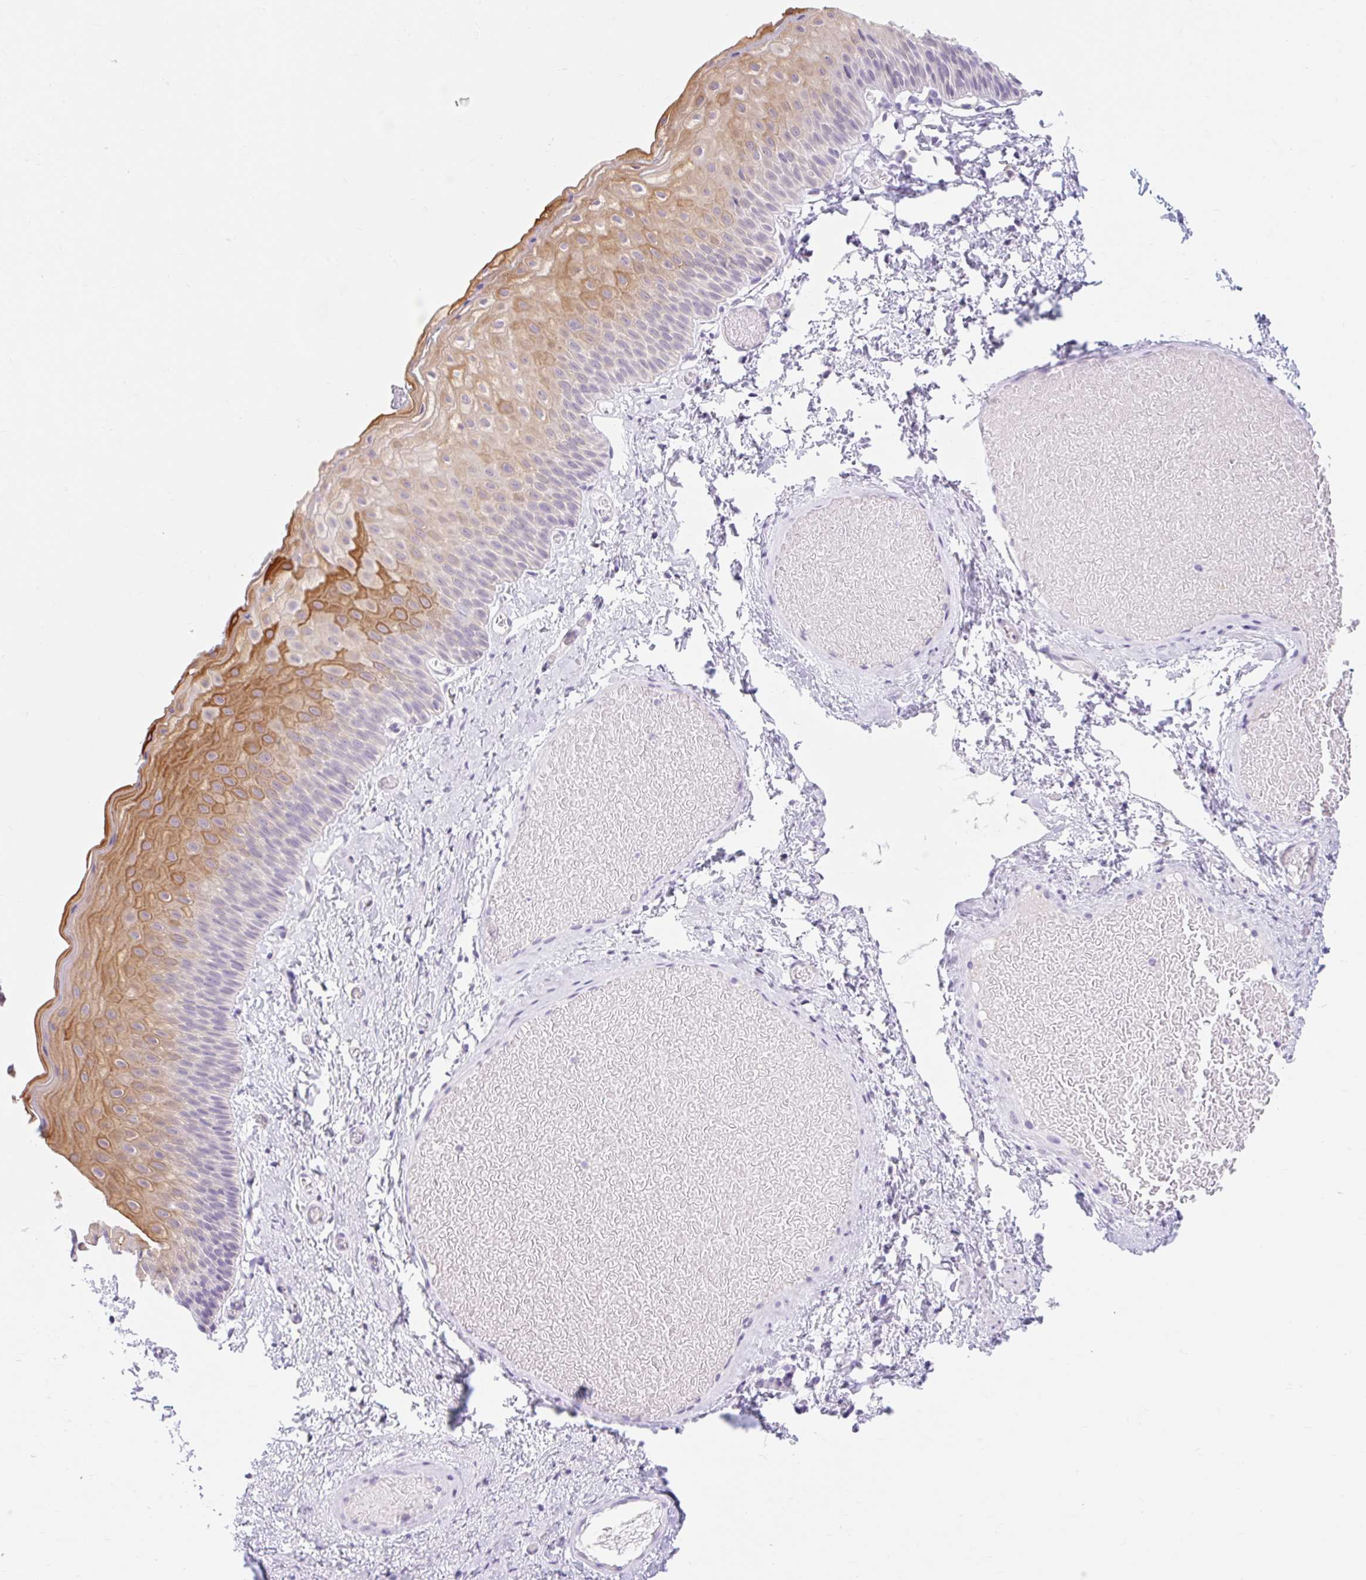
{"staining": {"intensity": "moderate", "quantity": "<25%", "location": "cytoplasmic/membranous"}, "tissue": "skin", "cell_type": "Epidermal cells", "image_type": "normal", "snomed": [{"axis": "morphology", "description": "Normal tissue, NOS"}, {"axis": "topography", "description": "Anal"}], "caption": "DAB (3,3'-diaminobenzidine) immunohistochemical staining of normal skin demonstrates moderate cytoplasmic/membranous protein expression in approximately <25% of epidermal cells. (Brightfield microscopy of DAB IHC at high magnification).", "gene": "ITPK1", "patient": {"sex": "female", "age": 40}}